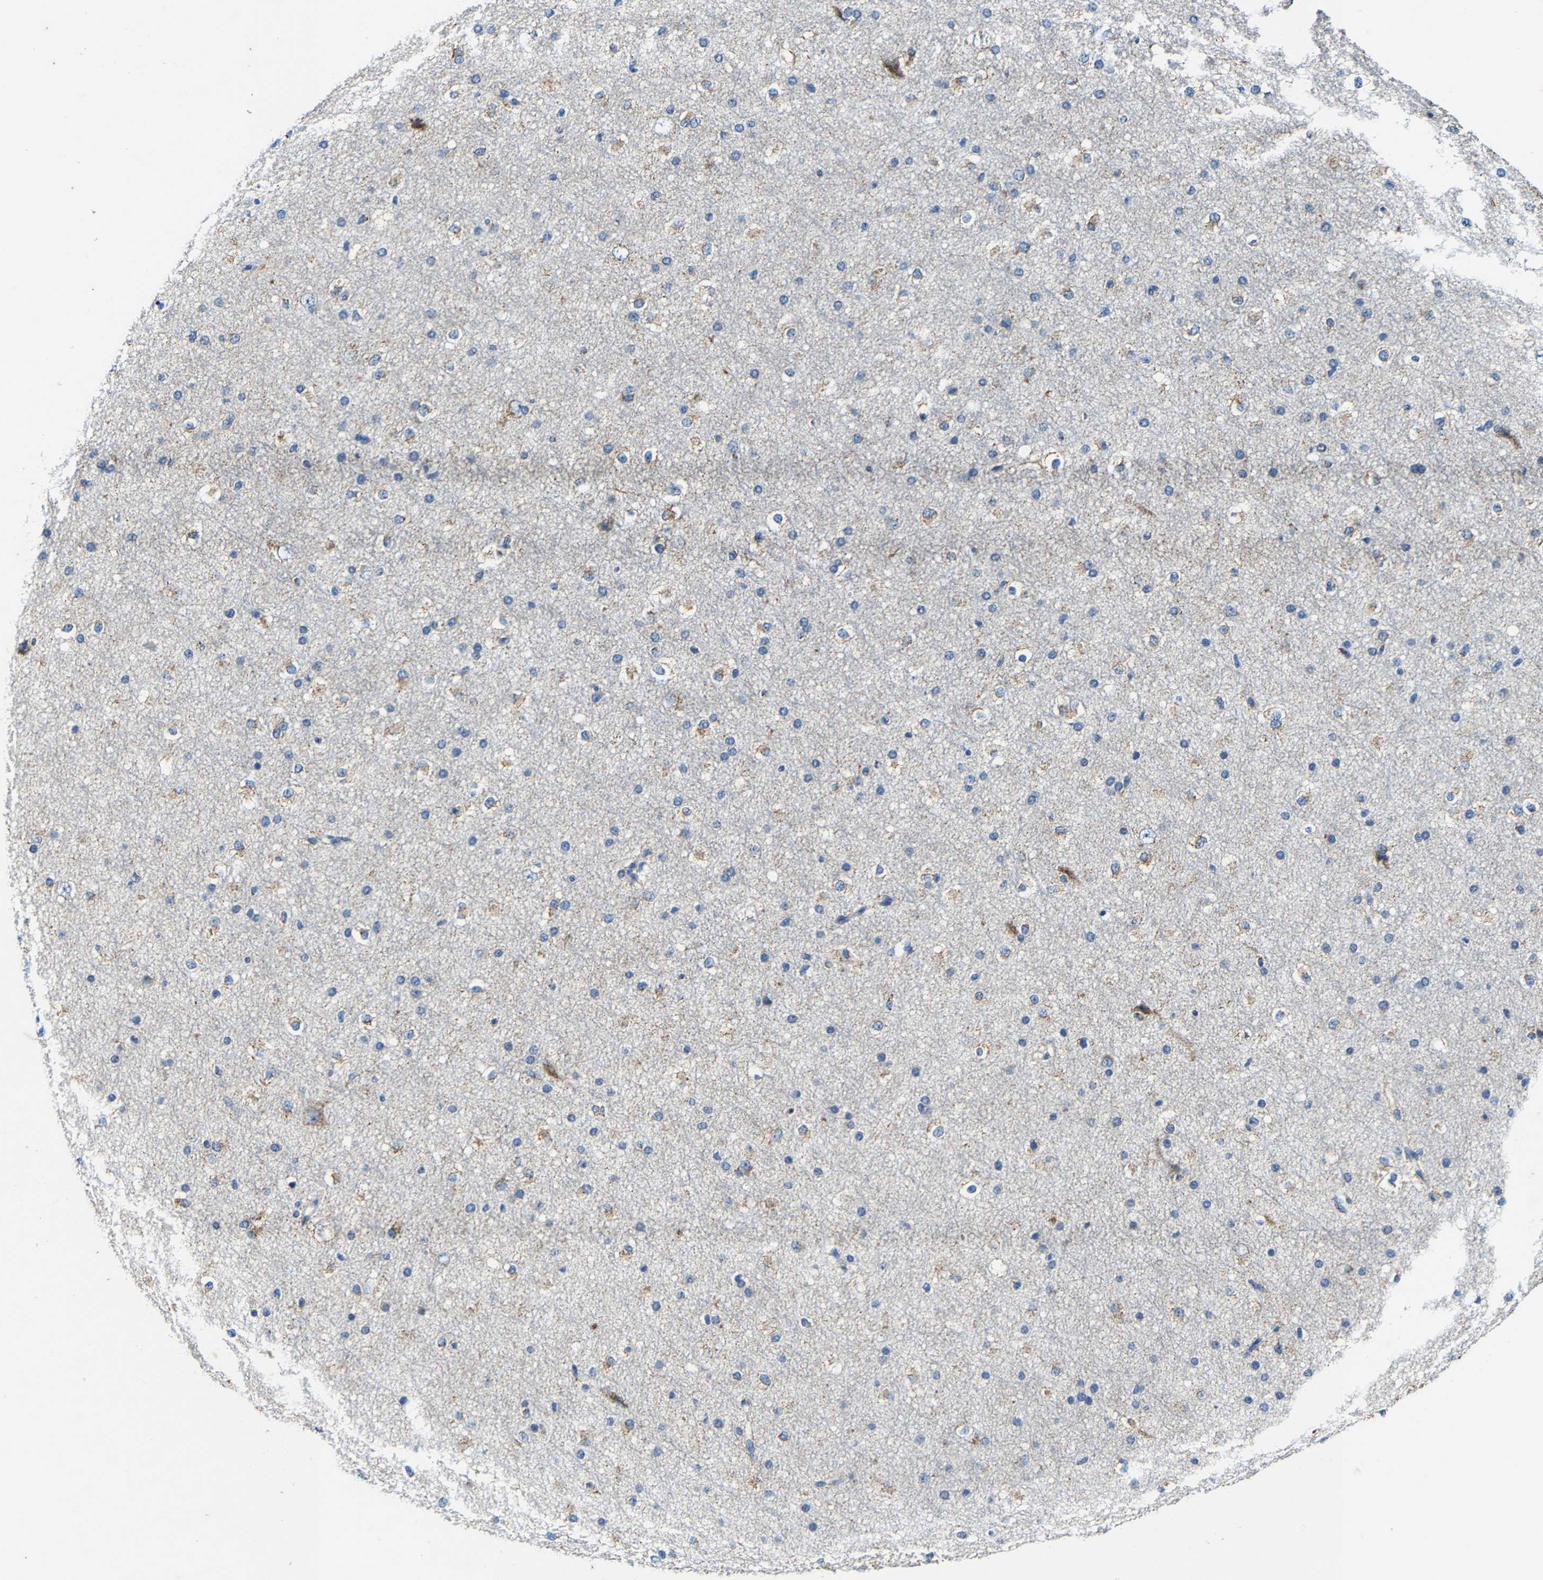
{"staining": {"intensity": "negative", "quantity": "none", "location": "none"}, "tissue": "cerebral cortex", "cell_type": "Endothelial cells", "image_type": "normal", "snomed": [{"axis": "morphology", "description": "Normal tissue, NOS"}, {"axis": "morphology", "description": "Developmental malformation"}, {"axis": "topography", "description": "Cerebral cortex"}], "caption": "High magnification brightfield microscopy of benign cerebral cortex stained with DAB (brown) and counterstained with hematoxylin (blue): endothelial cells show no significant expression.", "gene": "SLC25A25", "patient": {"sex": "female", "age": 30}}